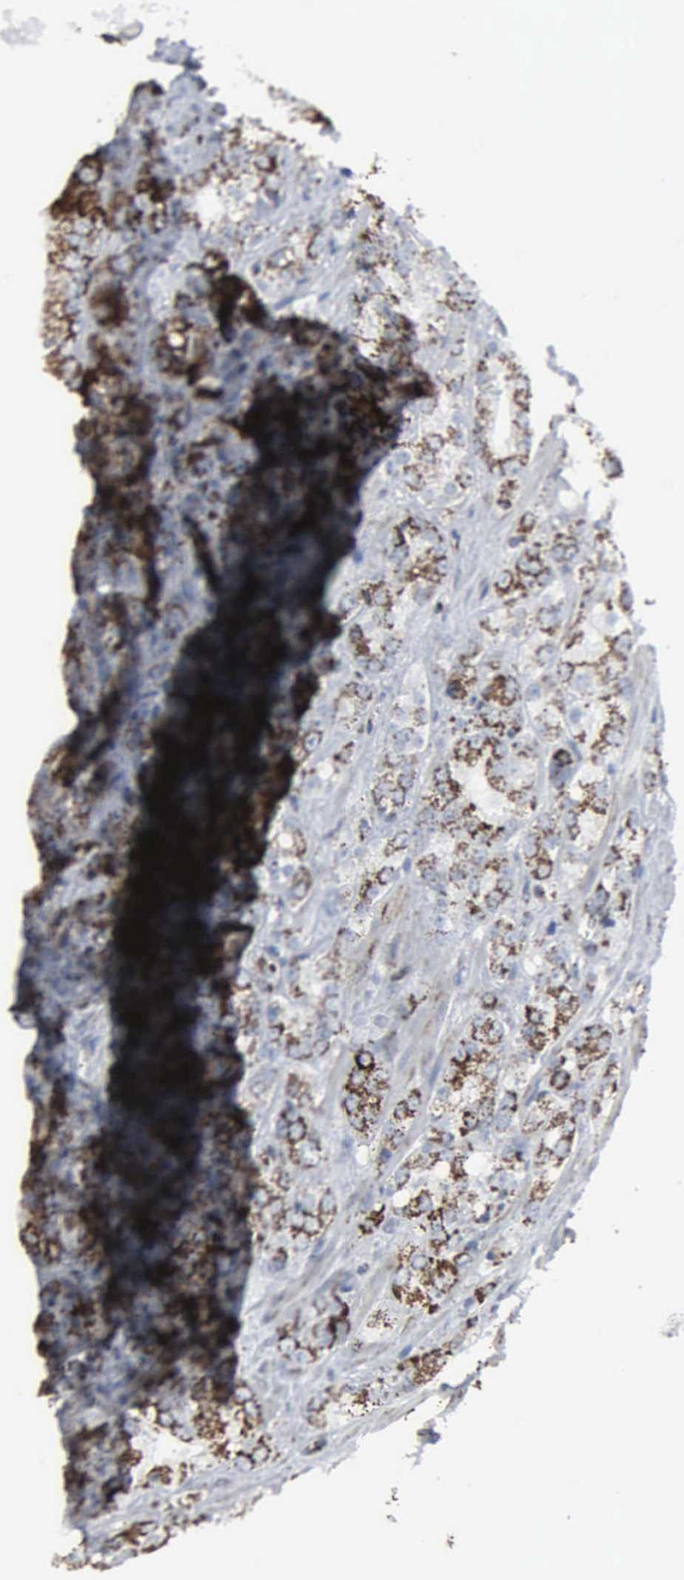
{"staining": {"intensity": "strong", "quantity": ">75%", "location": "cytoplasmic/membranous"}, "tissue": "prostate cancer", "cell_type": "Tumor cells", "image_type": "cancer", "snomed": [{"axis": "morphology", "description": "Adenocarcinoma, Medium grade"}, {"axis": "topography", "description": "Prostate"}], "caption": "Immunohistochemistry micrograph of human prostate cancer stained for a protein (brown), which shows high levels of strong cytoplasmic/membranous expression in approximately >75% of tumor cells.", "gene": "HSPA9", "patient": {"sex": "male", "age": 60}}